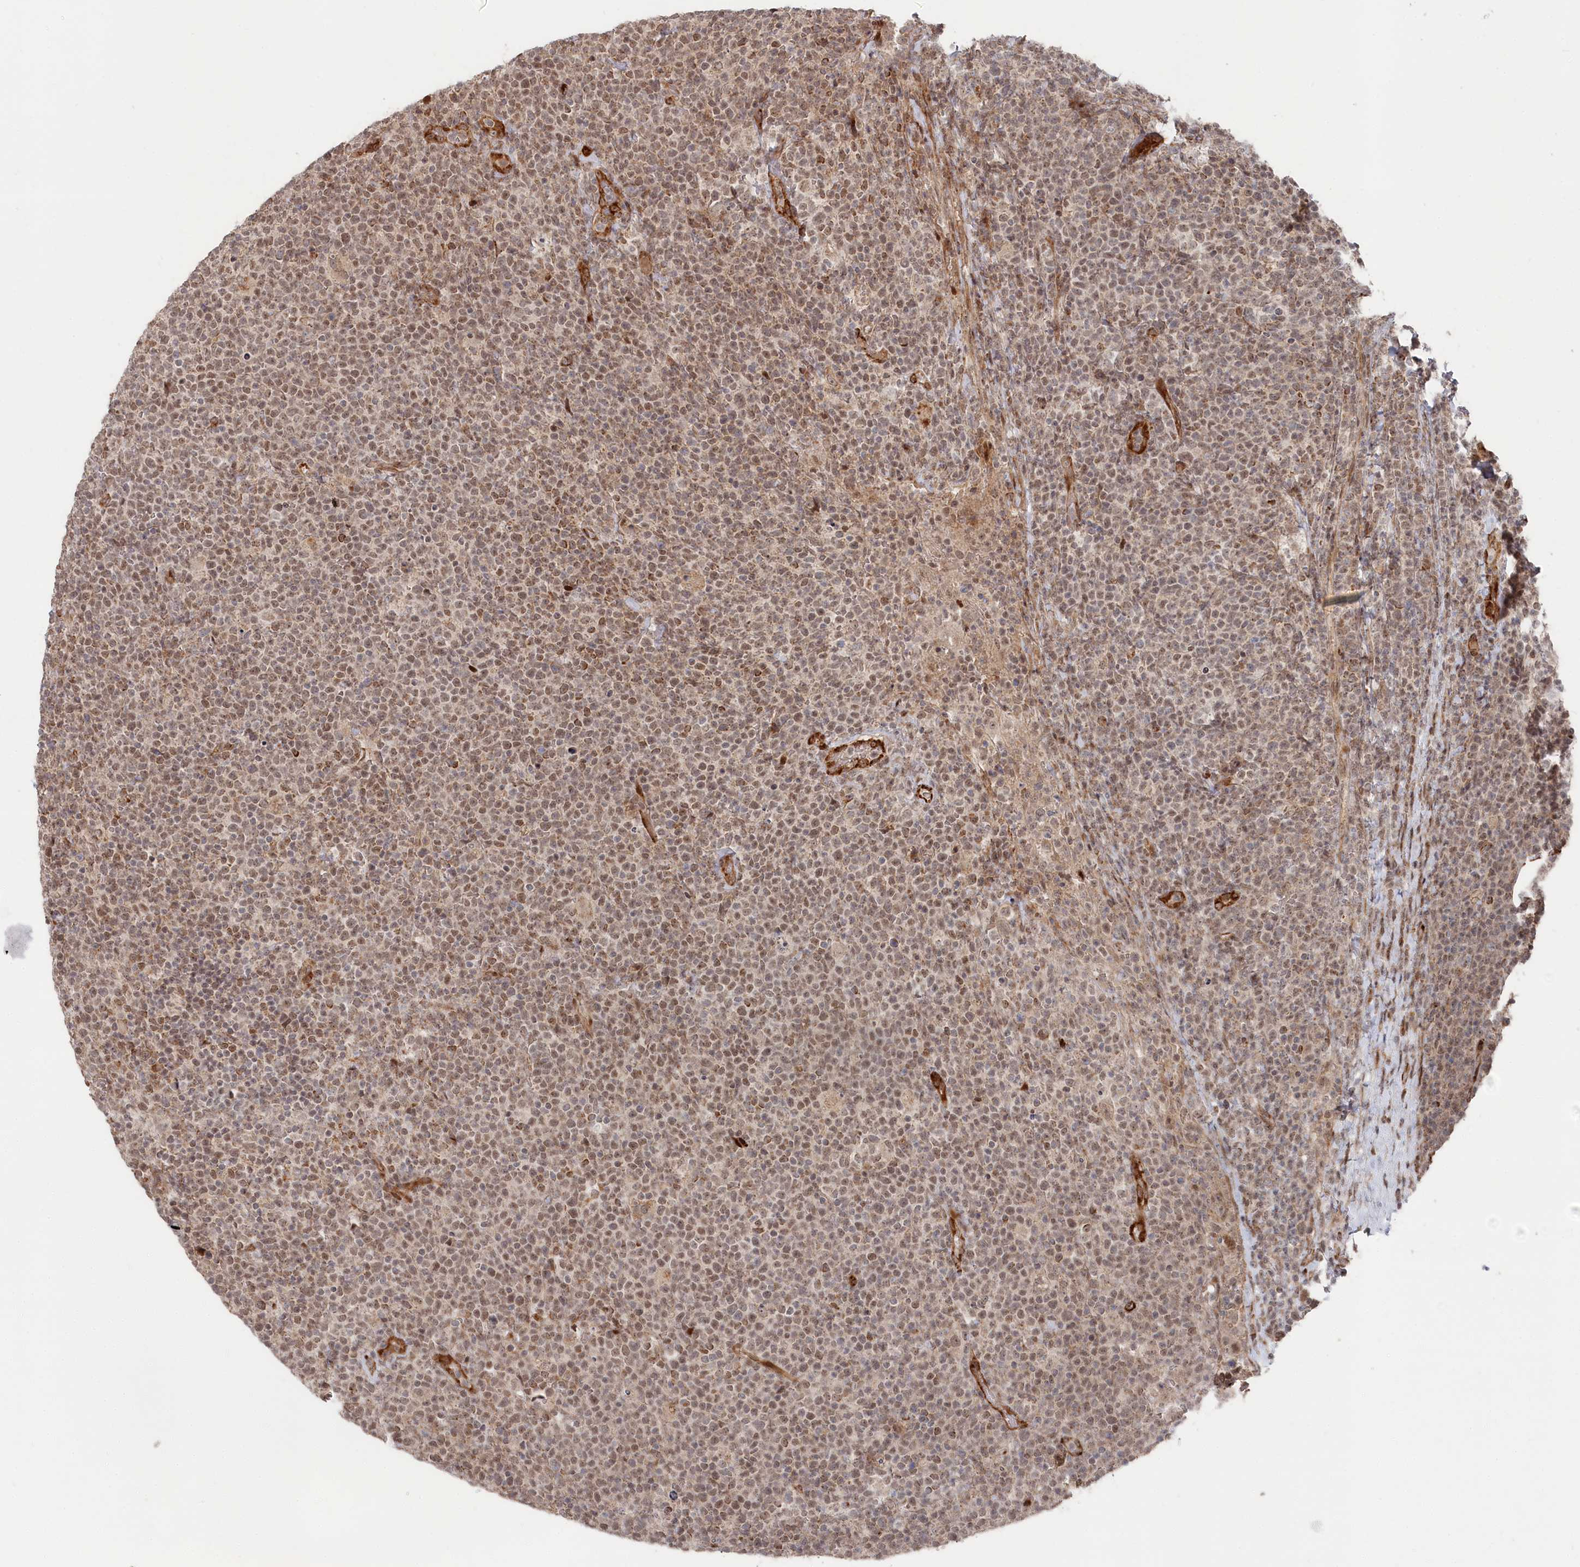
{"staining": {"intensity": "moderate", "quantity": ">75%", "location": "nuclear"}, "tissue": "lymphoma", "cell_type": "Tumor cells", "image_type": "cancer", "snomed": [{"axis": "morphology", "description": "Malignant lymphoma, non-Hodgkin's type, High grade"}, {"axis": "topography", "description": "Lymph node"}], "caption": "Lymphoma stained with immunohistochemistry exhibits moderate nuclear positivity in about >75% of tumor cells. The staining was performed using DAB to visualize the protein expression in brown, while the nuclei were stained in blue with hematoxylin (Magnification: 20x).", "gene": "POLR3A", "patient": {"sex": "male", "age": 61}}